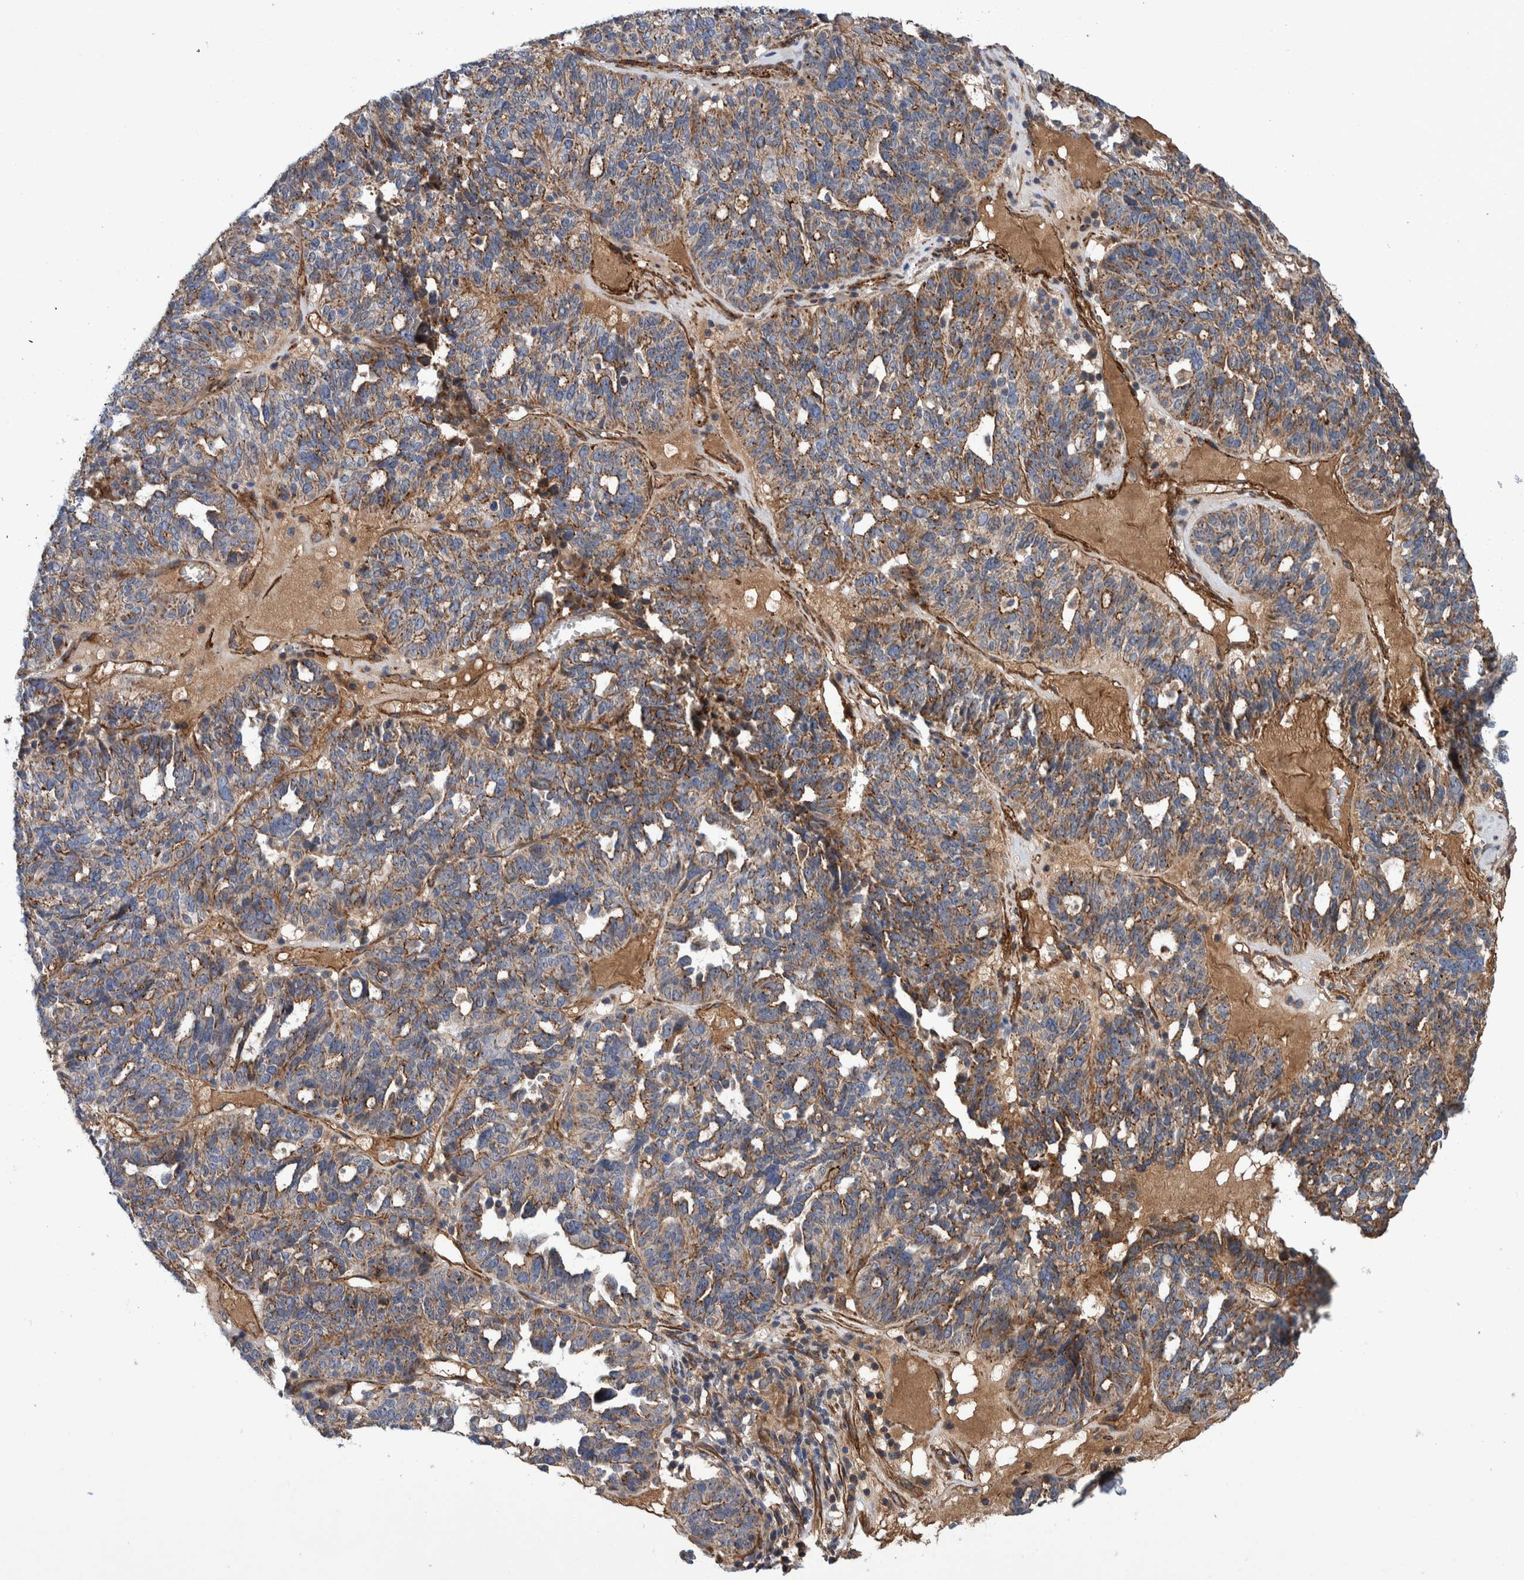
{"staining": {"intensity": "weak", "quantity": "25%-75%", "location": "cytoplasmic/membranous"}, "tissue": "ovarian cancer", "cell_type": "Tumor cells", "image_type": "cancer", "snomed": [{"axis": "morphology", "description": "Cystadenocarcinoma, serous, NOS"}, {"axis": "topography", "description": "Ovary"}], "caption": "Protein staining of serous cystadenocarcinoma (ovarian) tissue shows weak cytoplasmic/membranous expression in about 25%-75% of tumor cells. (DAB (3,3'-diaminobenzidine) IHC, brown staining for protein, blue staining for nuclei).", "gene": "SLC25A10", "patient": {"sex": "female", "age": 59}}